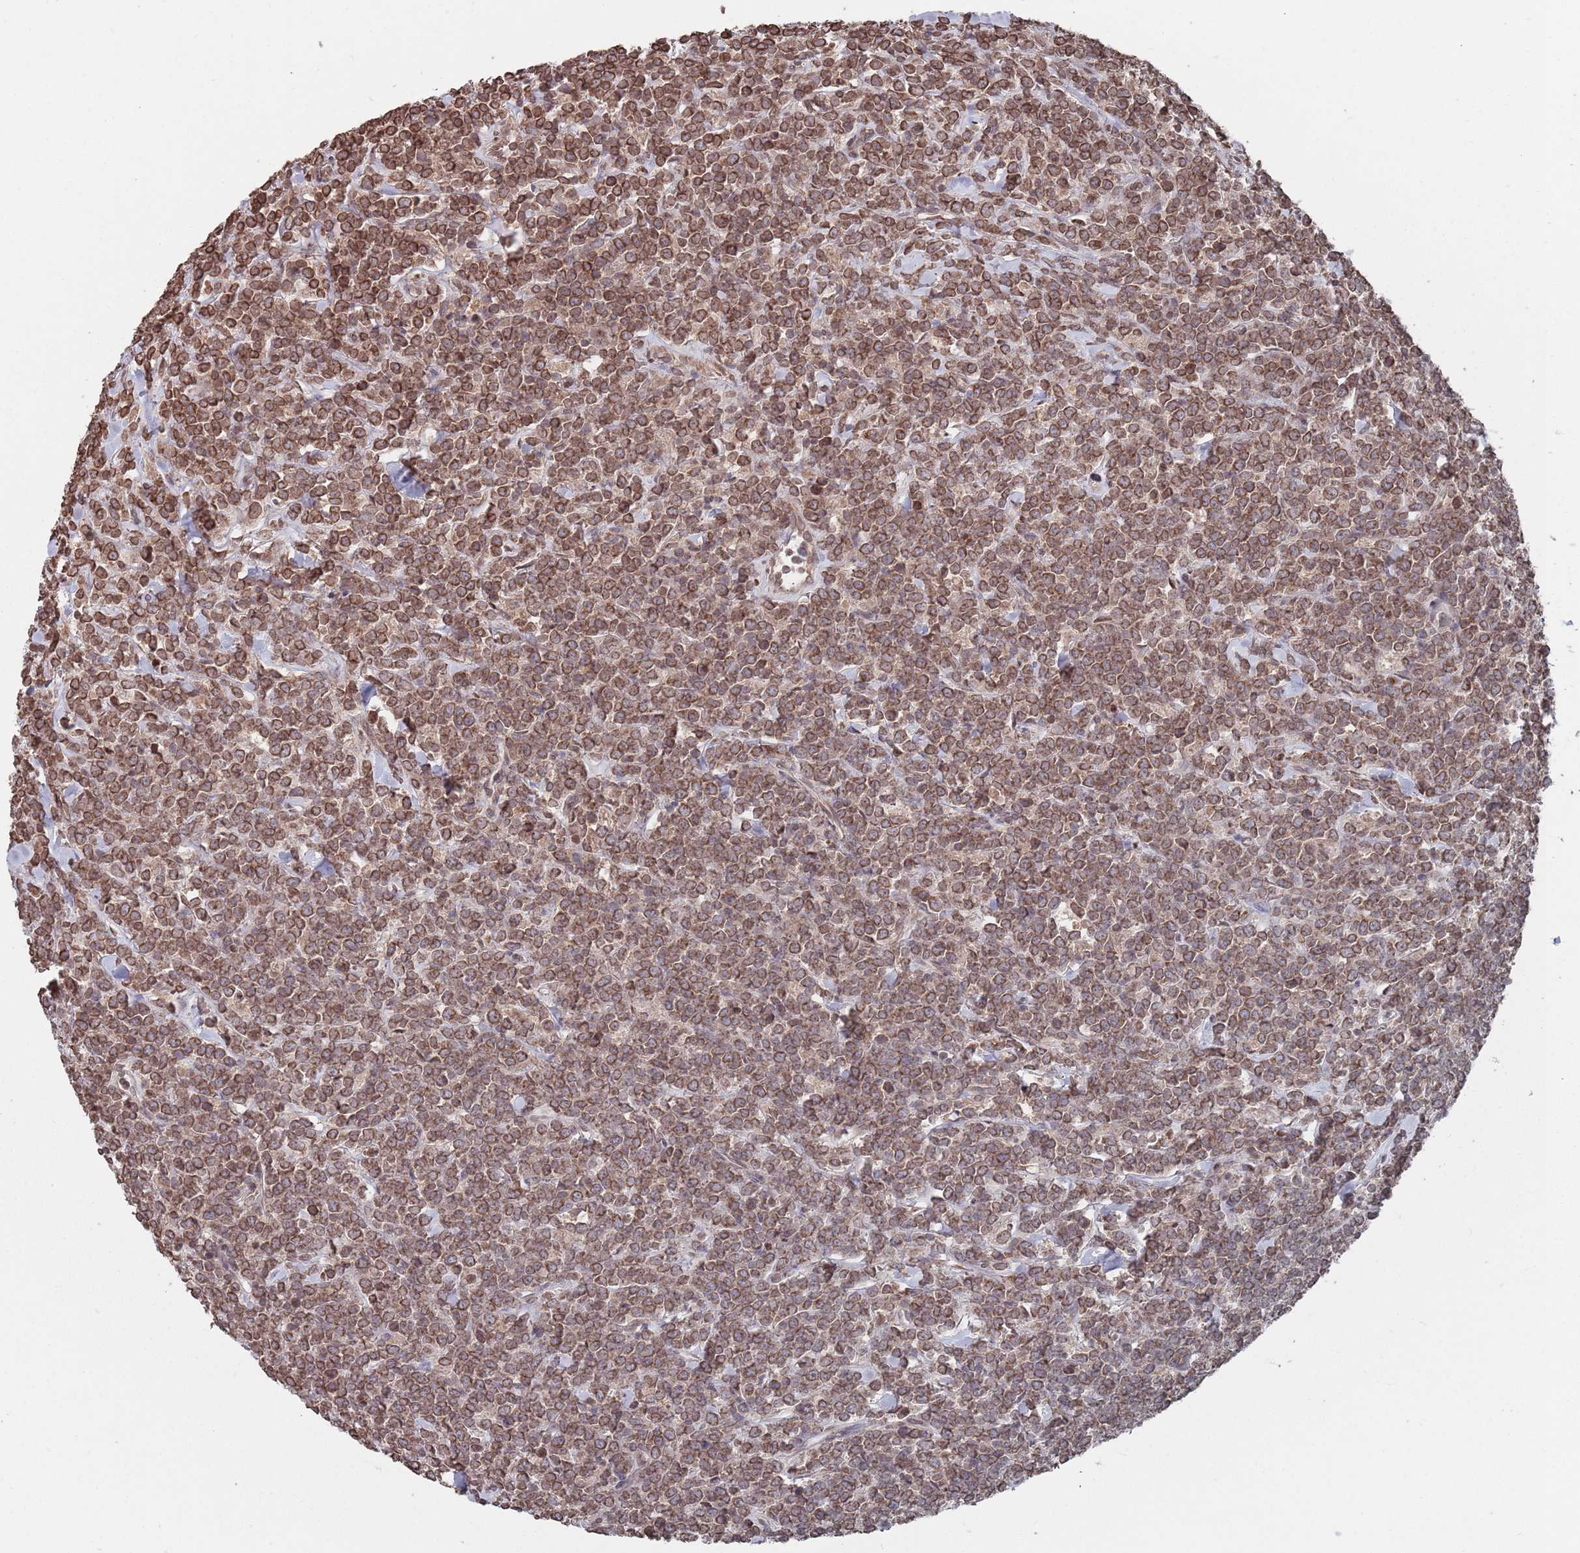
{"staining": {"intensity": "moderate", "quantity": ">75%", "location": "cytoplasmic/membranous,nuclear"}, "tissue": "lymphoma", "cell_type": "Tumor cells", "image_type": "cancer", "snomed": [{"axis": "morphology", "description": "Malignant lymphoma, non-Hodgkin's type, High grade"}, {"axis": "topography", "description": "Small intestine"}], "caption": "This is a photomicrograph of immunohistochemistry staining of lymphoma, which shows moderate positivity in the cytoplasmic/membranous and nuclear of tumor cells.", "gene": "SDHAF3", "patient": {"sex": "male", "age": 8}}